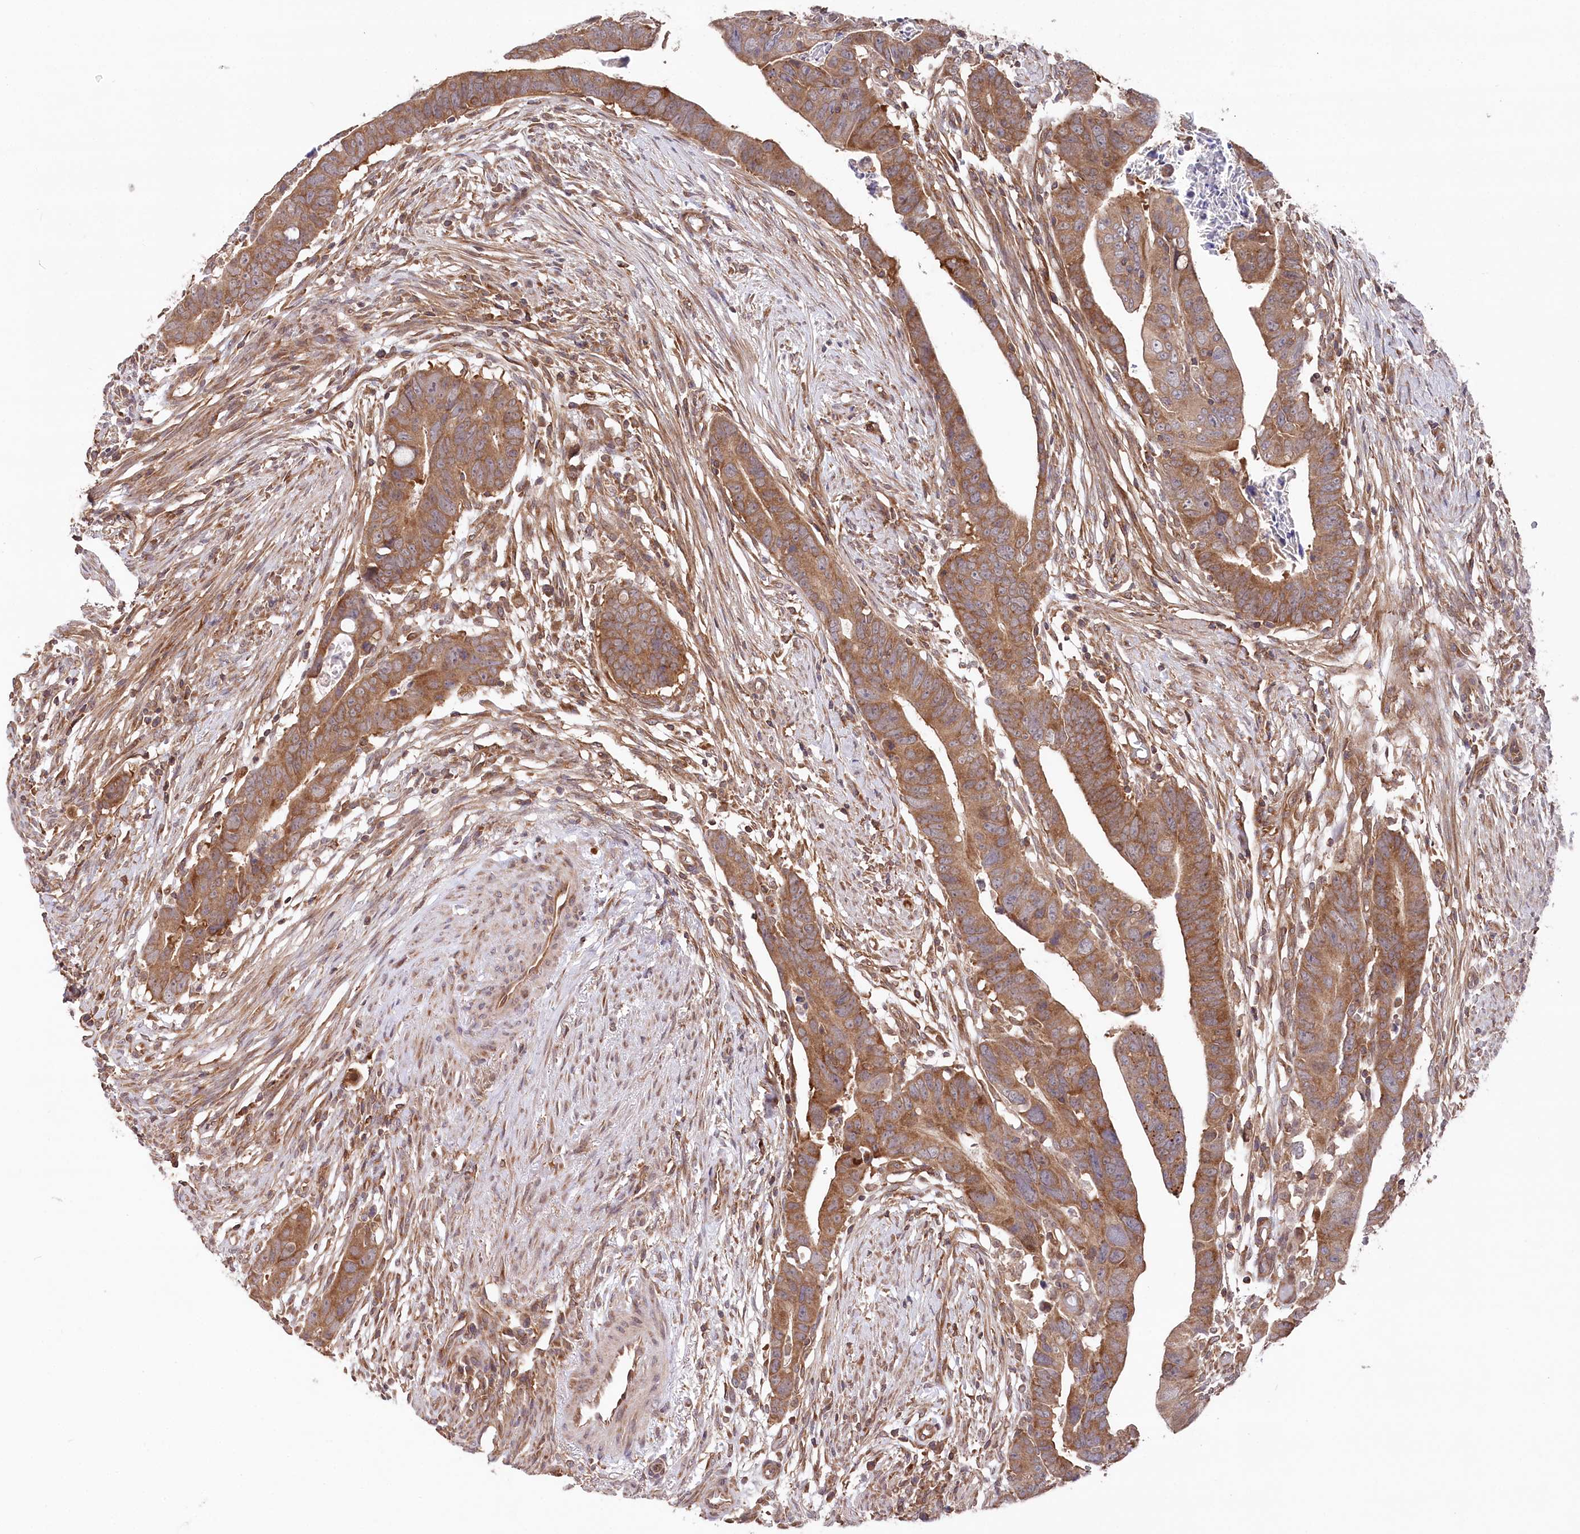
{"staining": {"intensity": "moderate", "quantity": ">75%", "location": "cytoplasmic/membranous"}, "tissue": "colorectal cancer", "cell_type": "Tumor cells", "image_type": "cancer", "snomed": [{"axis": "morphology", "description": "Adenocarcinoma, NOS"}, {"axis": "topography", "description": "Rectum"}], "caption": "Tumor cells exhibit medium levels of moderate cytoplasmic/membranous expression in approximately >75% of cells in colorectal adenocarcinoma. The staining was performed using DAB to visualize the protein expression in brown, while the nuclei were stained in blue with hematoxylin (Magnification: 20x).", "gene": "PPP1R21", "patient": {"sex": "female", "age": 65}}